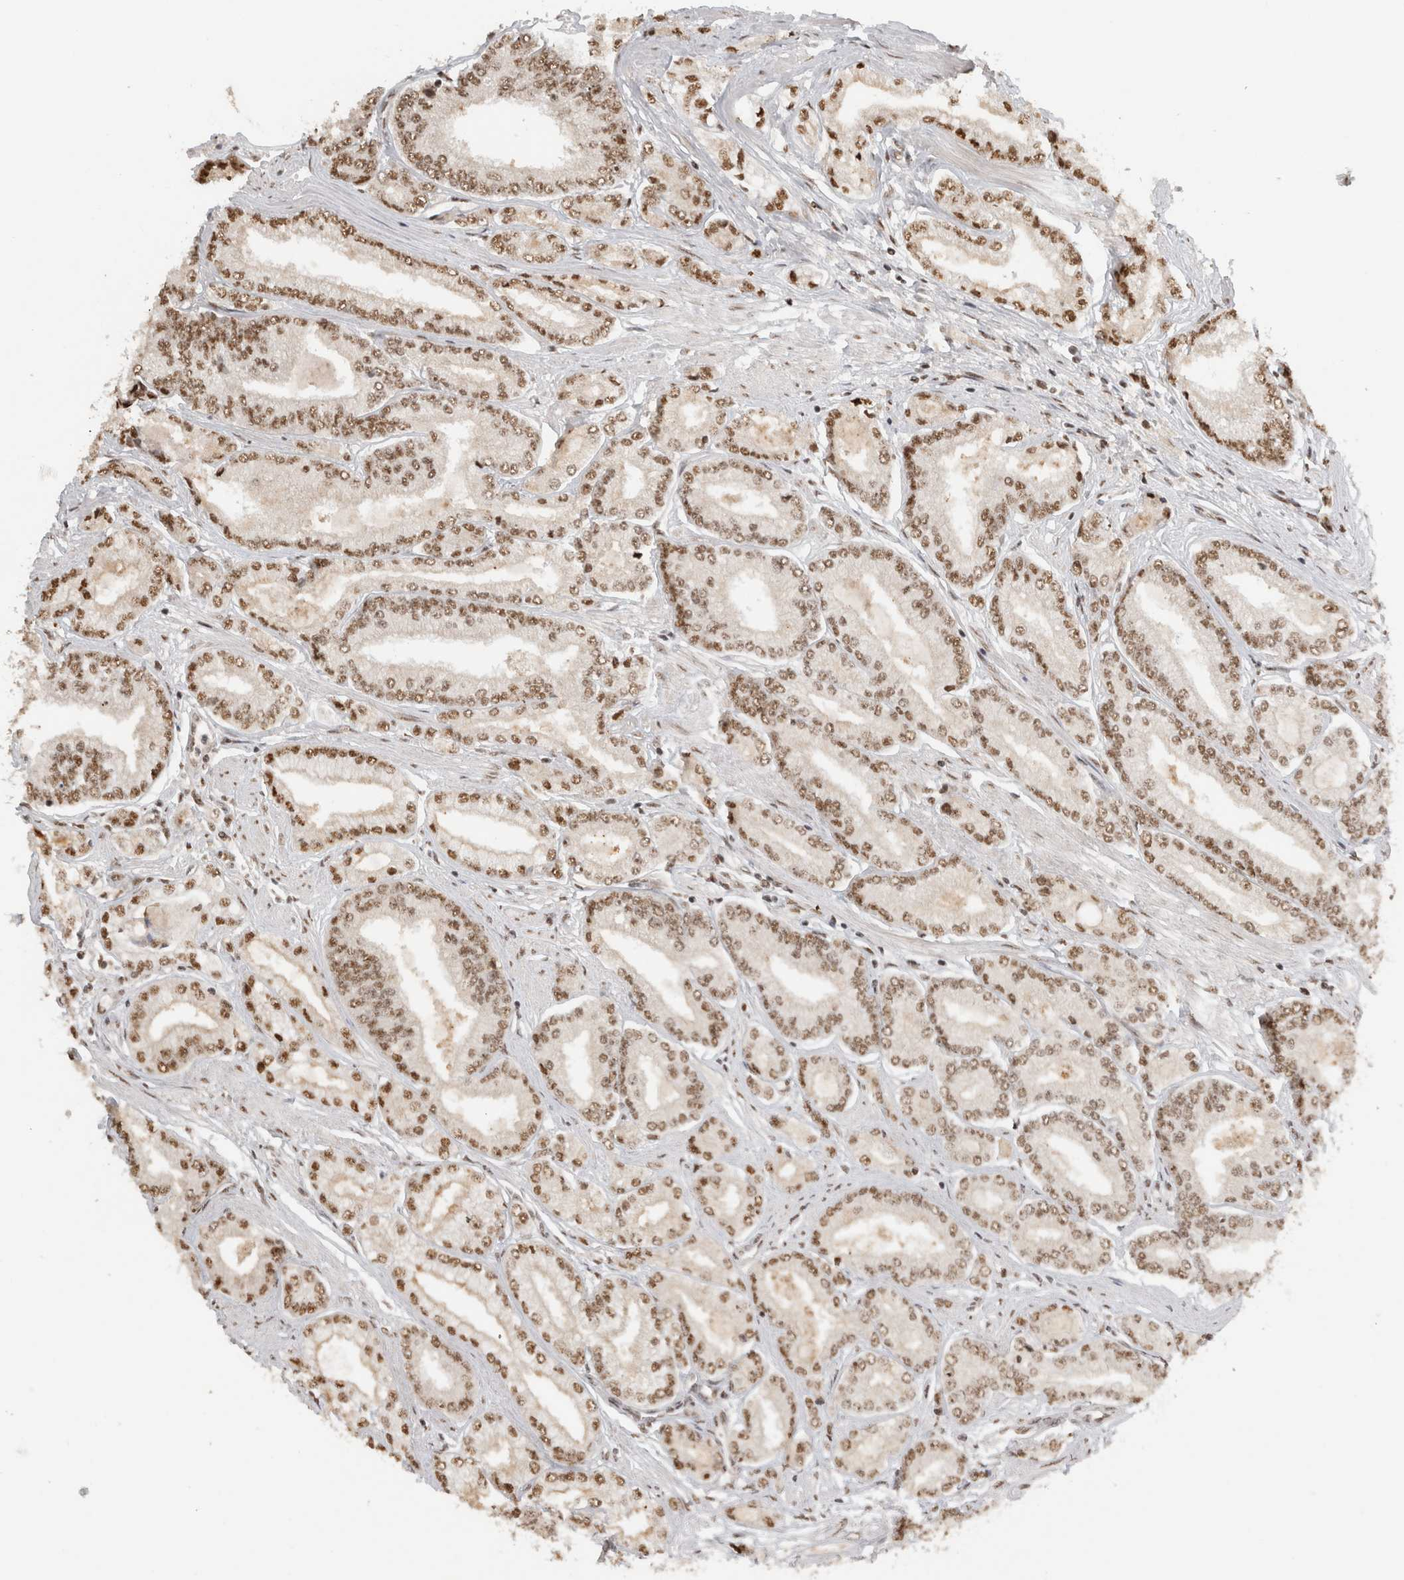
{"staining": {"intensity": "moderate", "quantity": ">75%", "location": "nuclear"}, "tissue": "prostate cancer", "cell_type": "Tumor cells", "image_type": "cancer", "snomed": [{"axis": "morphology", "description": "Adenocarcinoma, Low grade"}, {"axis": "topography", "description": "Prostate"}], "caption": "Immunohistochemistry (IHC) image of neoplastic tissue: prostate adenocarcinoma (low-grade) stained using immunohistochemistry reveals medium levels of moderate protein expression localized specifically in the nuclear of tumor cells, appearing as a nuclear brown color.", "gene": "EBNA1BP2", "patient": {"sex": "male", "age": 52}}